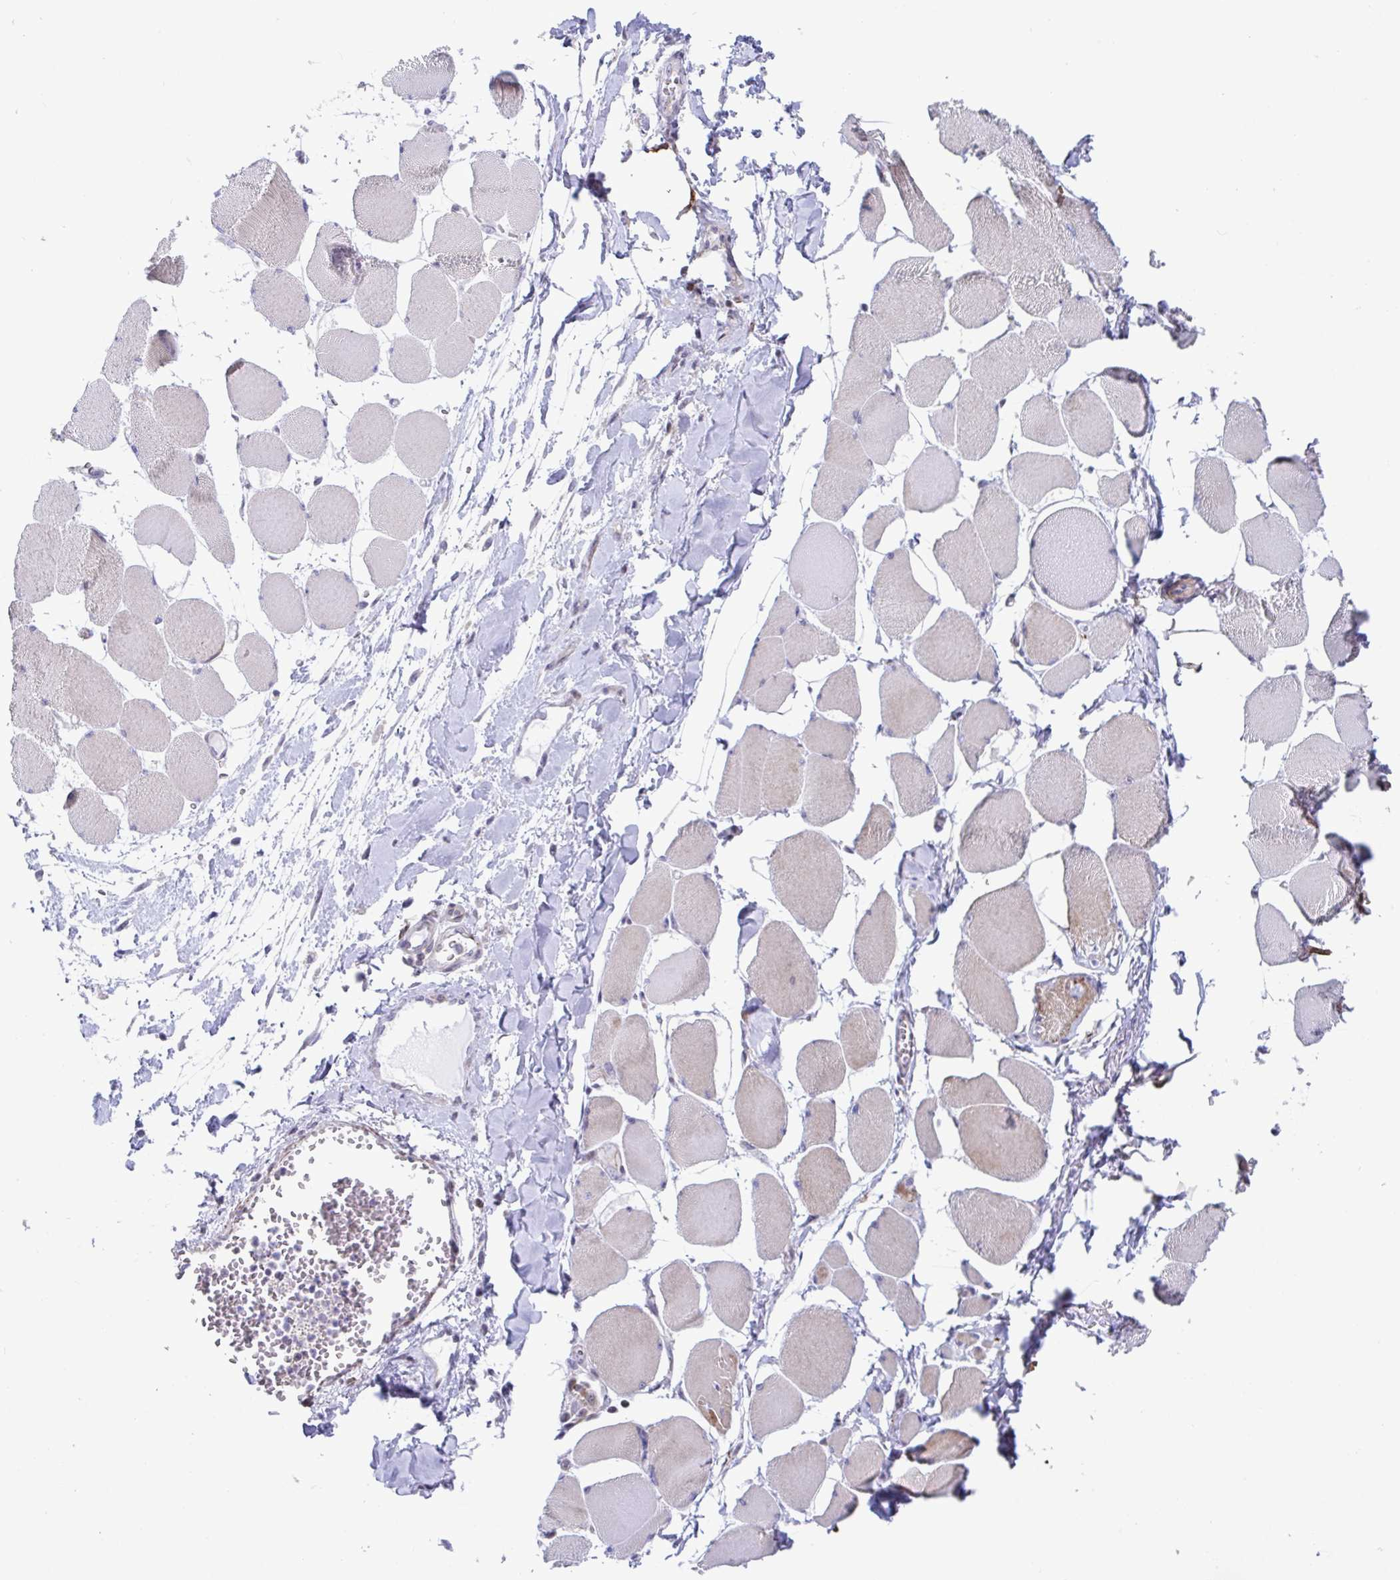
{"staining": {"intensity": "weak", "quantity": "25%-75%", "location": "cytoplasmic/membranous"}, "tissue": "skeletal muscle", "cell_type": "Myocytes", "image_type": "normal", "snomed": [{"axis": "morphology", "description": "Normal tissue, NOS"}, {"axis": "topography", "description": "Skeletal muscle"}], "caption": "Myocytes display weak cytoplasmic/membranous positivity in approximately 25%-75% of cells in unremarkable skeletal muscle.", "gene": "WDR72", "patient": {"sex": "female", "age": 75}}